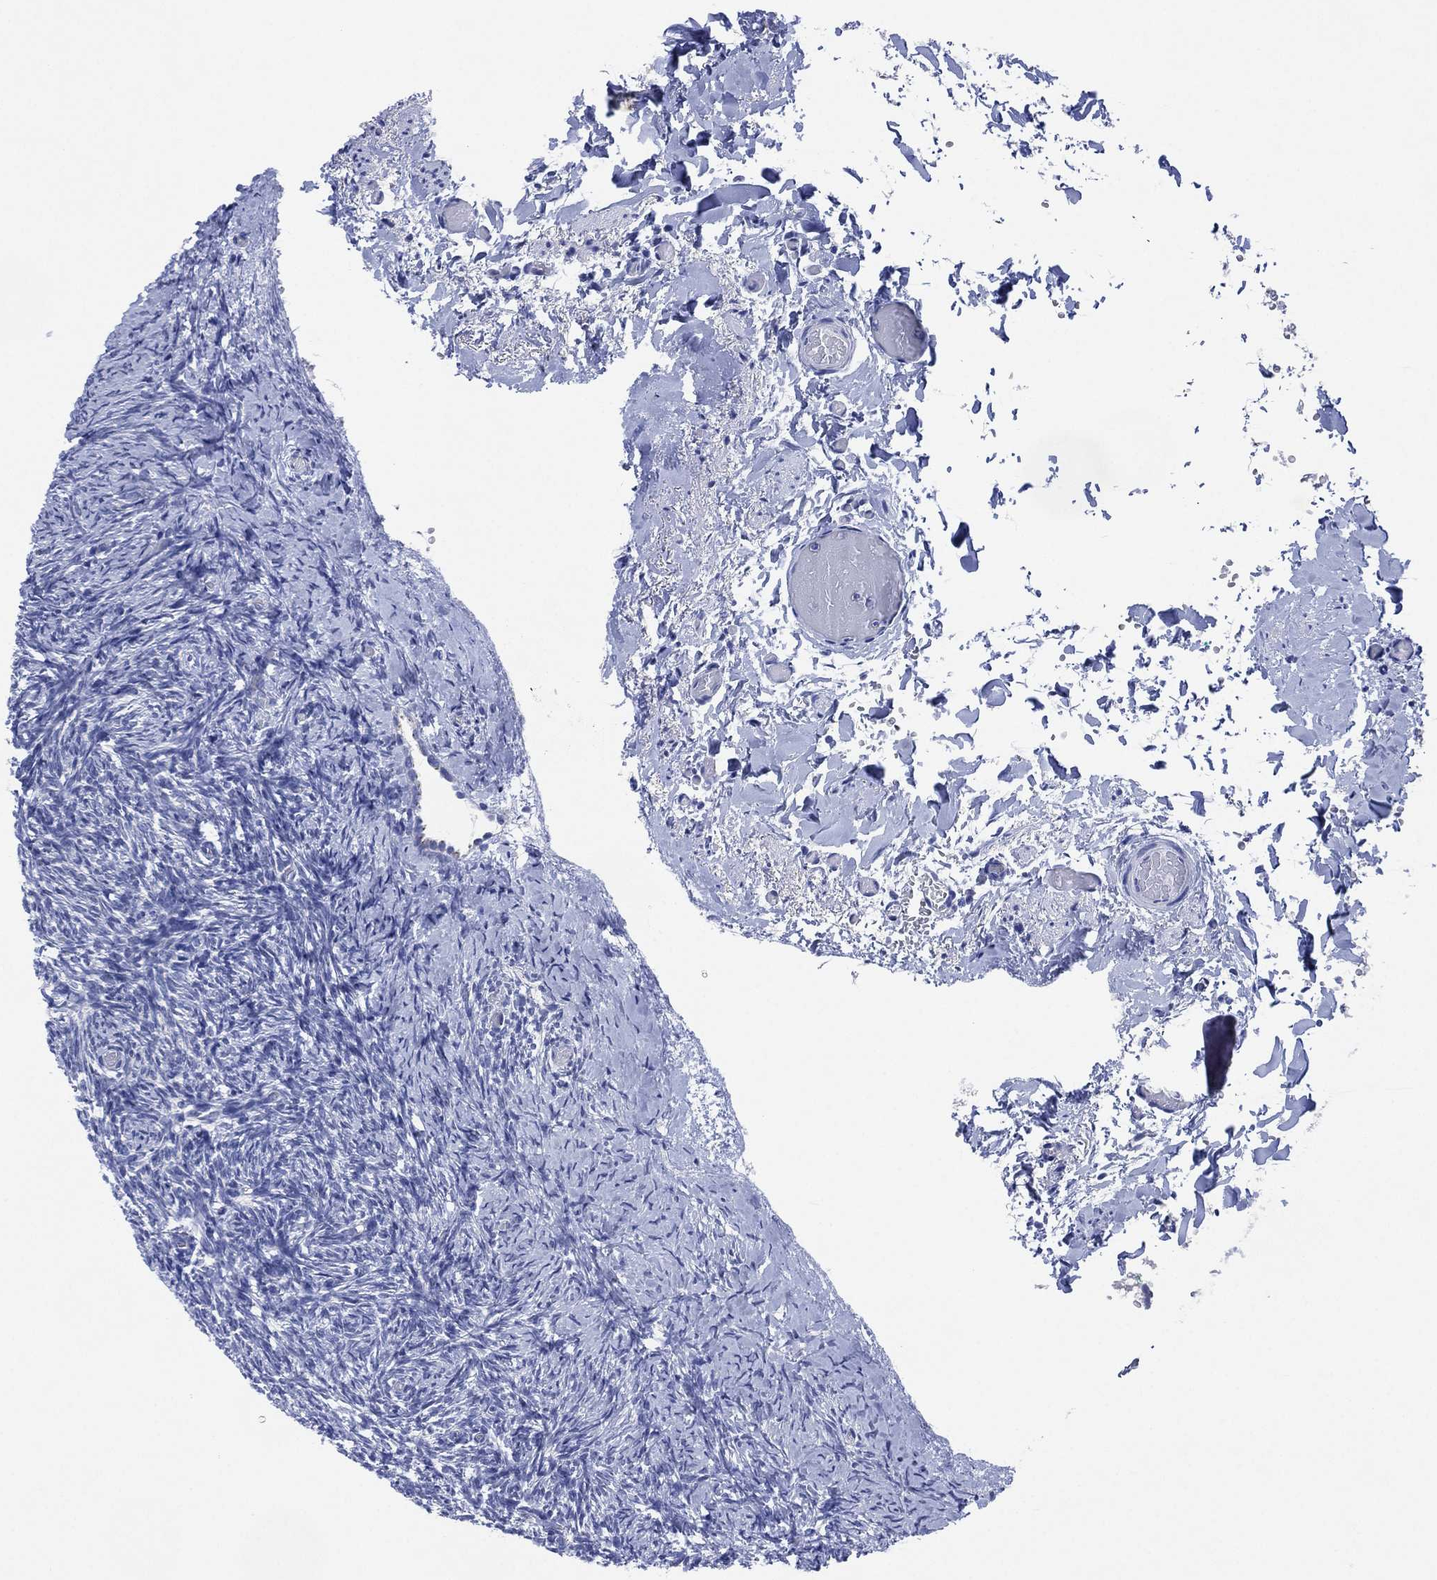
{"staining": {"intensity": "negative", "quantity": "none", "location": "none"}, "tissue": "ovary", "cell_type": "Follicle cells", "image_type": "normal", "snomed": [{"axis": "morphology", "description": "Normal tissue, NOS"}, {"axis": "topography", "description": "Ovary"}], "caption": "This is an immunohistochemistry histopathology image of normal human ovary. There is no positivity in follicle cells.", "gene": "CHRNA3", "patient": {"sex": "female", "age": 39}}